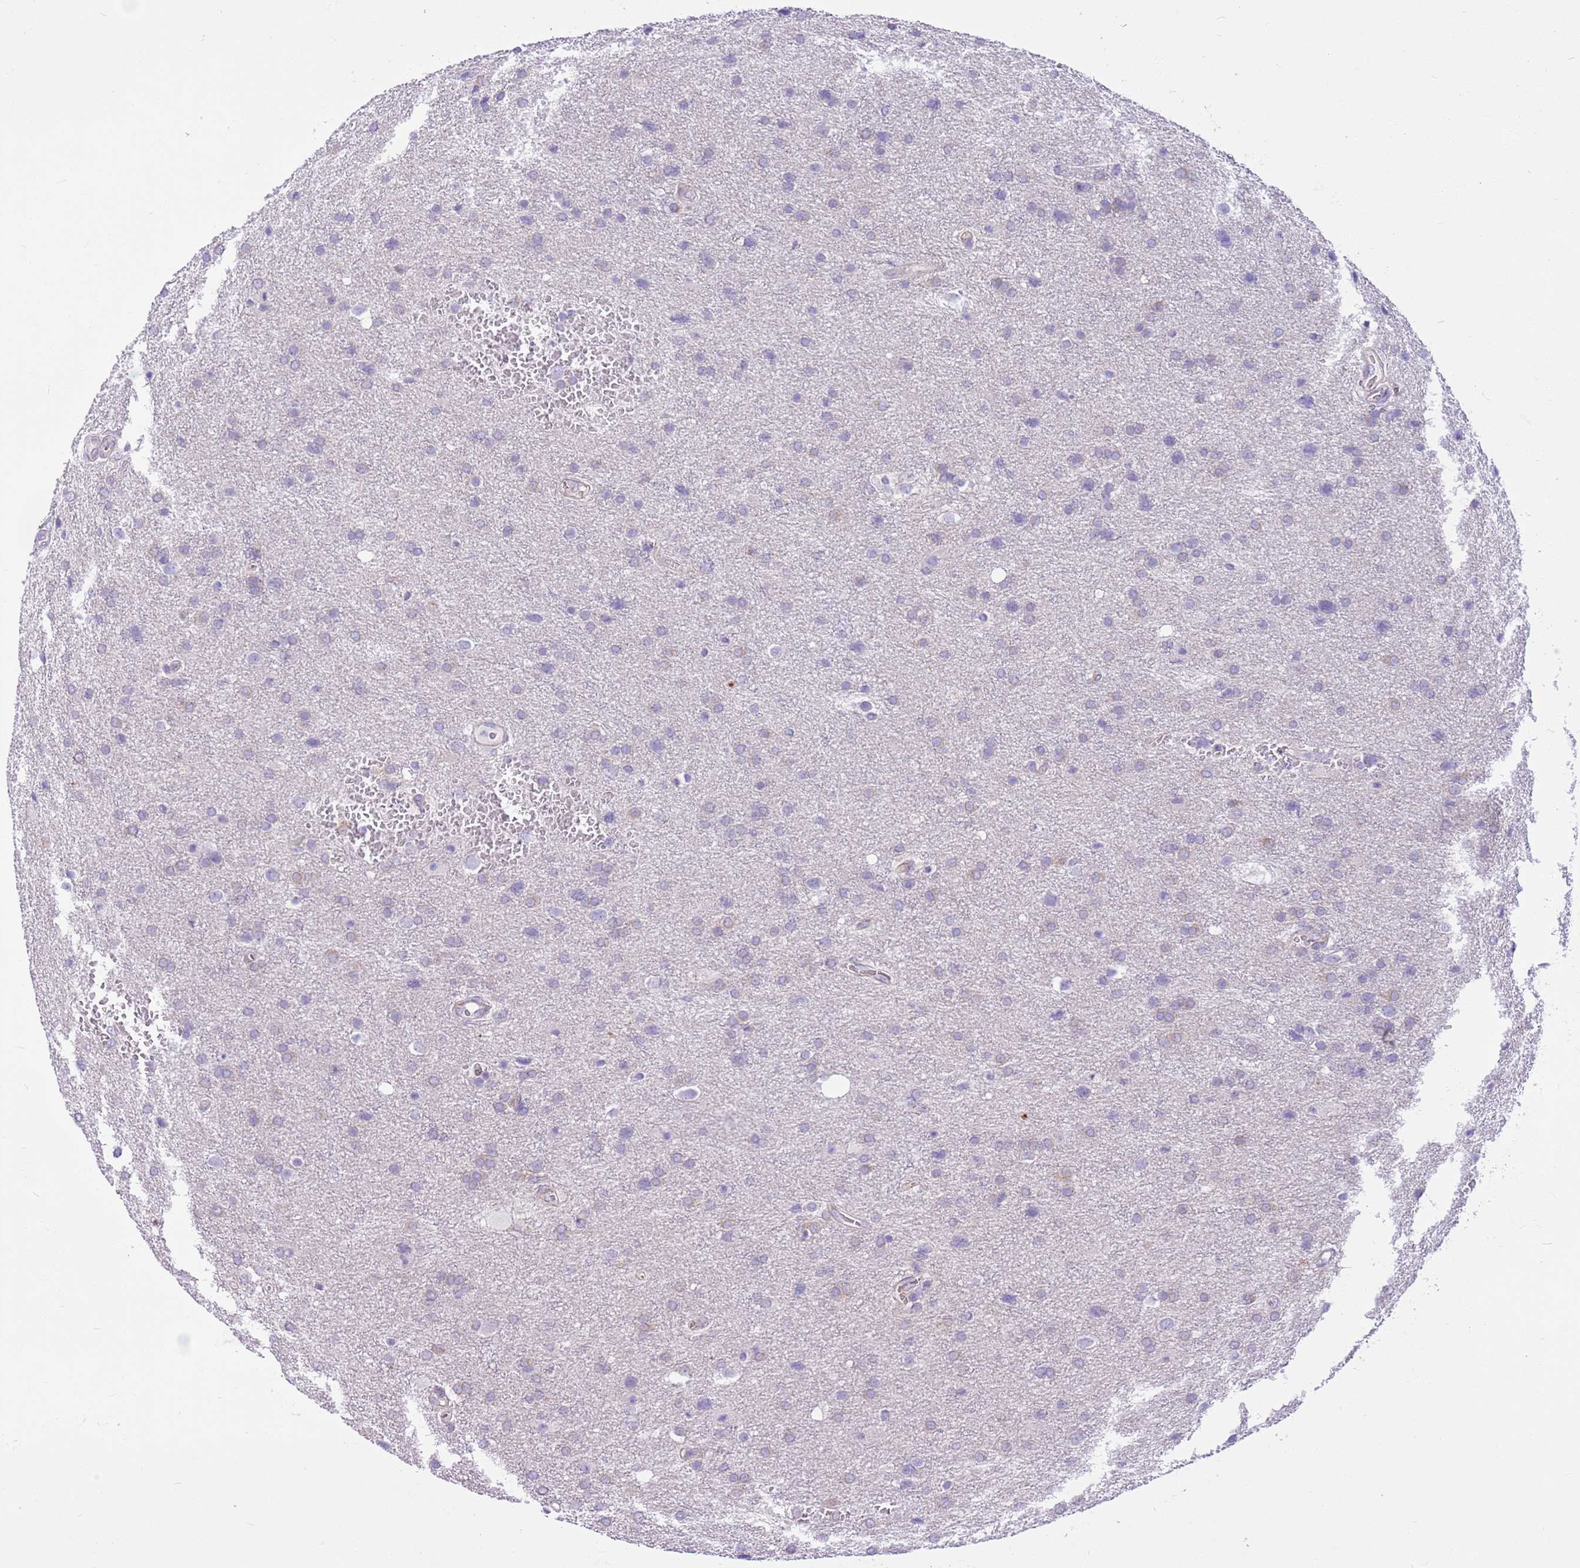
{"staining": {"intensity": "negative", "quantity": "none", "location": "none"}, "tissue": "glioma", "cell_type": "Tumor cells", "image_type": "cancer", "snomed": [{"axis": "morphology", "description": "Glioma, malignant, Low grade"}, {"axis": "topography", "description": "Brain"}], "caption": "IHC micrograph of human malignant glioma (low-grade) stained for a protein (brown), which displays no staining in tumor cells. (DAB IHC visualized using brightfield microscopy, high magnification).", "gene": "PARP8", "patient": {"sex": "female", "age": 32}}